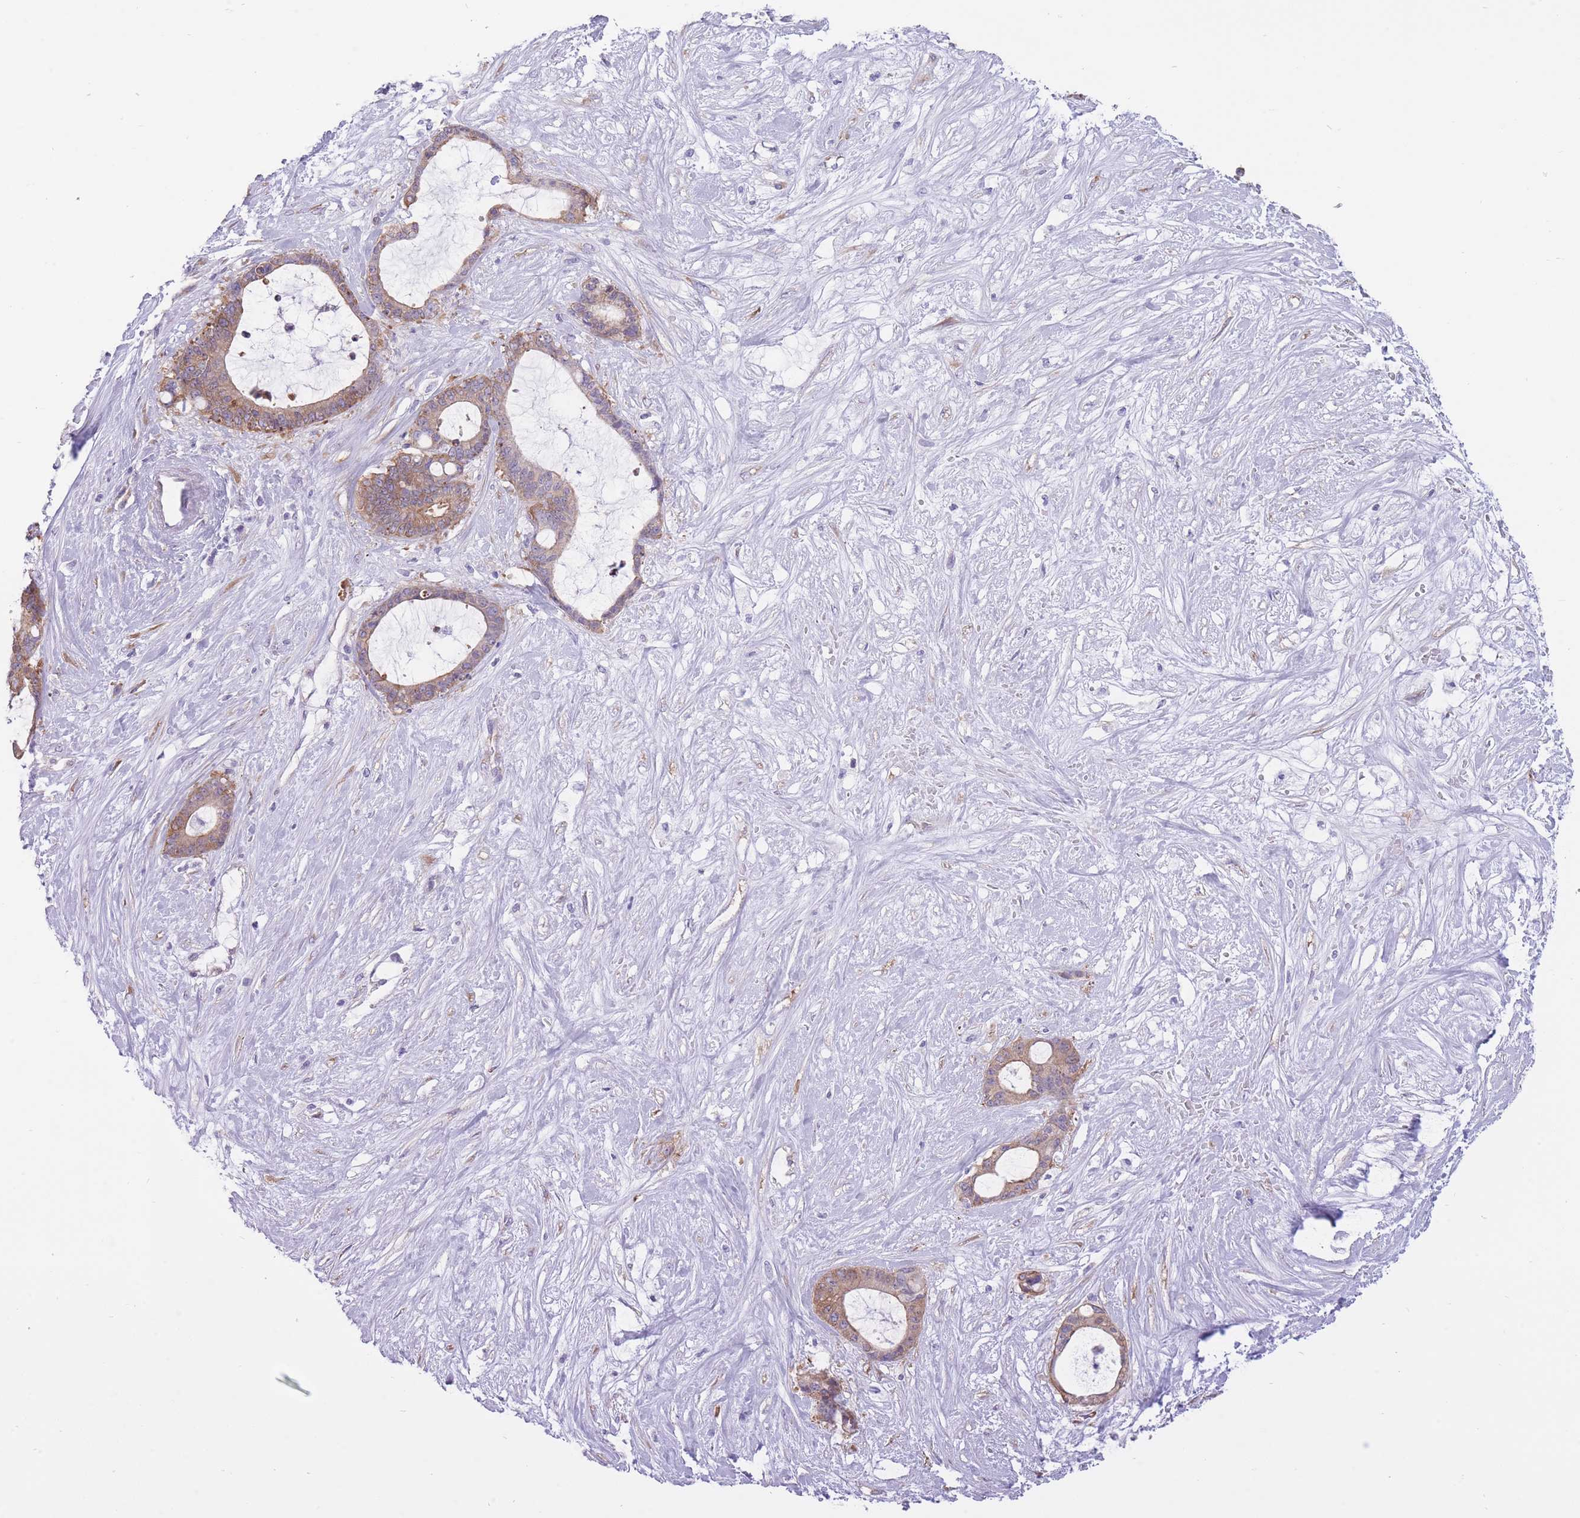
{"staining": {"intensity": "moderate", "quantity": ">75%", "location": "cytoplasmic/membranous"}, "tissue": "liver cancer", "cell_type": "Tumor cells", "image_type": "cancer", "snomed": [{"axis": "morphology", "description": "Normal tissue, NOS"}, {"axis": "morphology", "description": "Cholangiocarcinoma"}, {"axis": "topography", "description": "Liver"}, {"axis": "topography", "description": "Peripheral nerve tissue"}], "caption": "Moderate cytoplasmic/membranous expression for a protein is seen in about >75% of tumor cells of liver cancer (cholangiocarcinoma) using immunohistochemistry (IHC).", "gene": "ZNF501", "patient": {"sex": "female", "age": 73}}